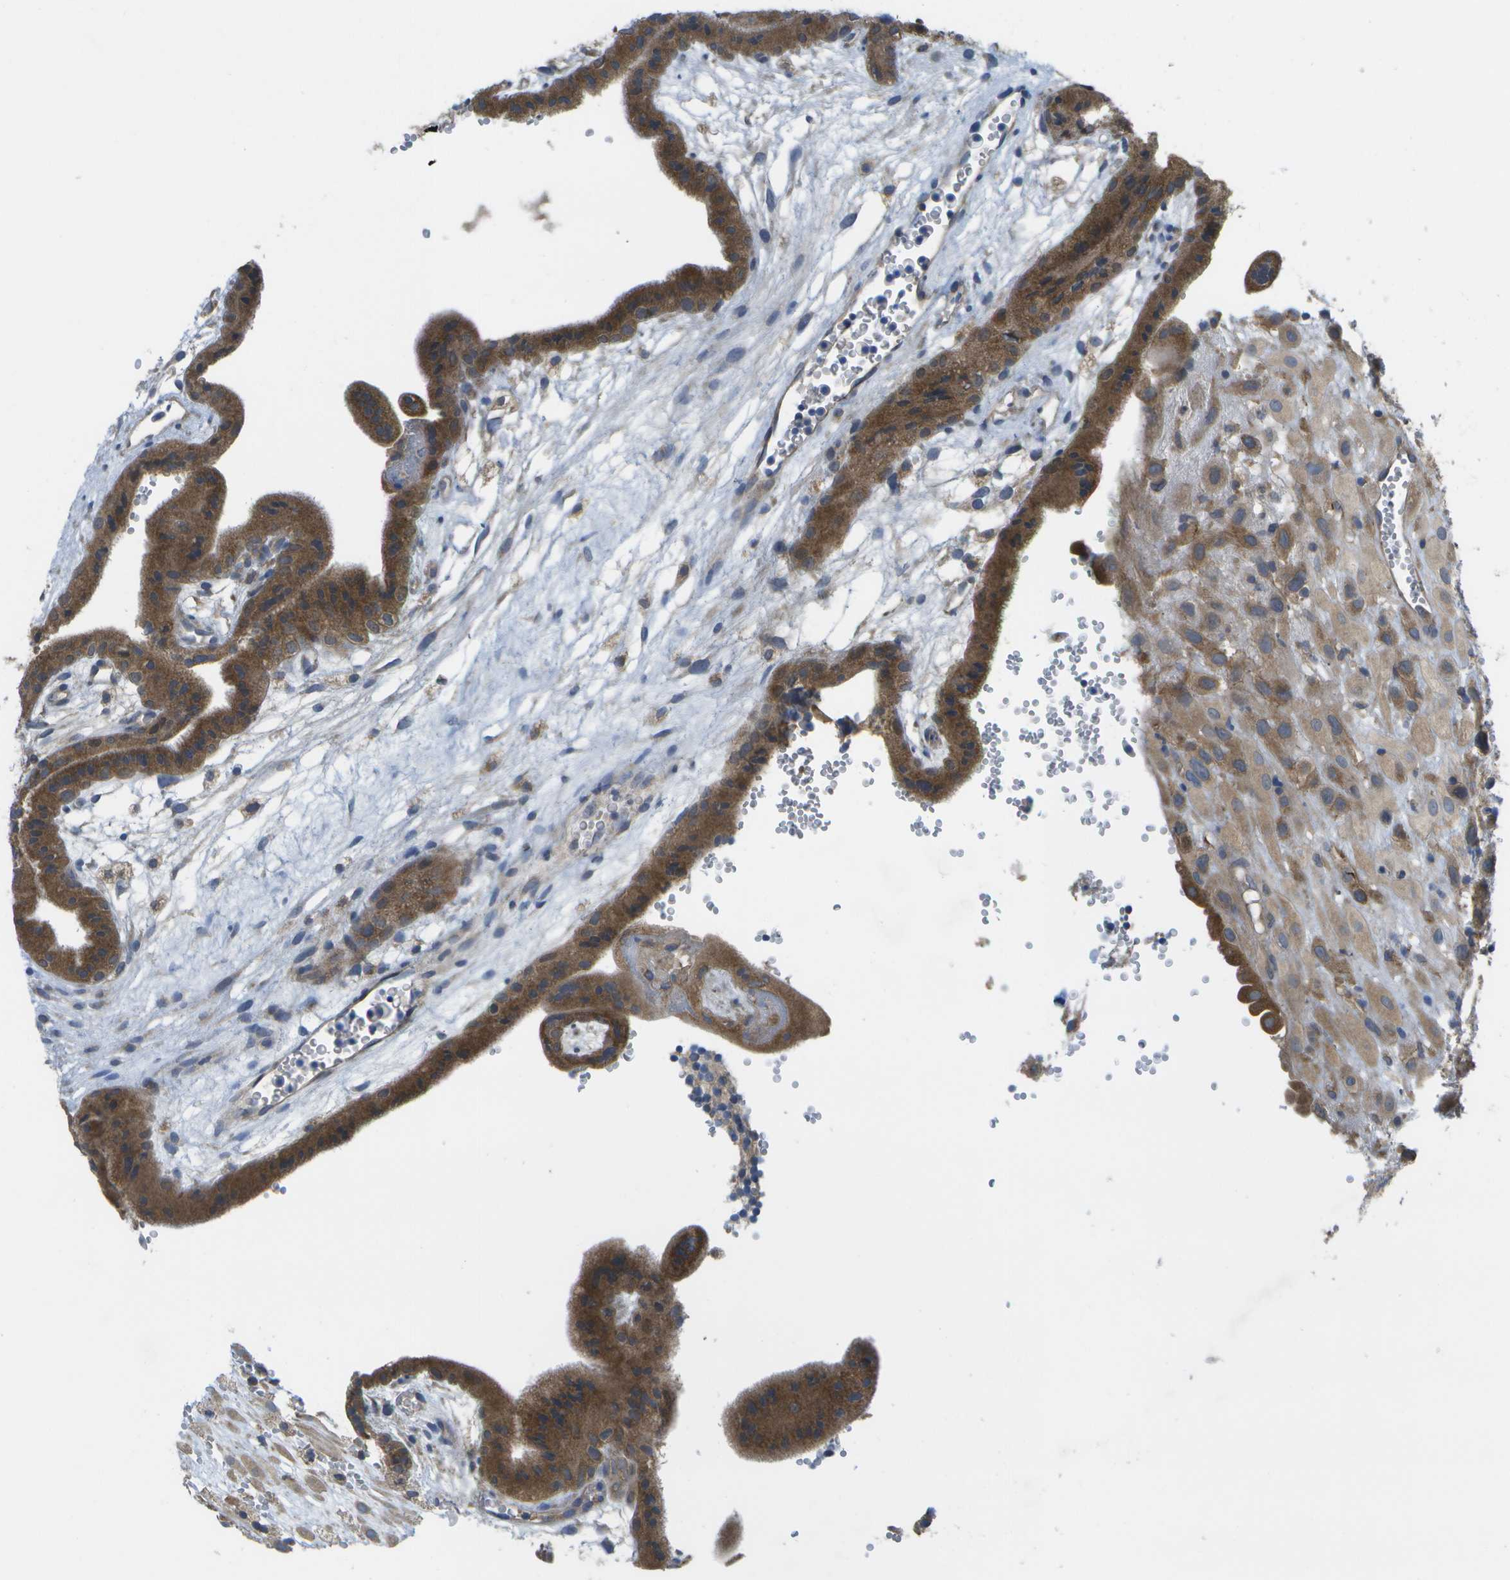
{"staining": {"intensity": "moderate", "quantity": ">75%", "location": "cytoplasmic/membranous"}, "tissue": "placenta", "cell_type": "Decidual cells", "image_type": "normal", "snomed": [{"axis": "morphology", "description": "Normal tissue, NOS"}, {"axis": "topography", "description": "Placenta"}], "caption": "Immunohistochemical staining of unremarkable placenta shows >75% levels of moderate cytoplasmic/membranous protein staining in approximately >75% of decidual cells.", "gene": "DPM3", "patient": {"sex": "female", "age": 18}}